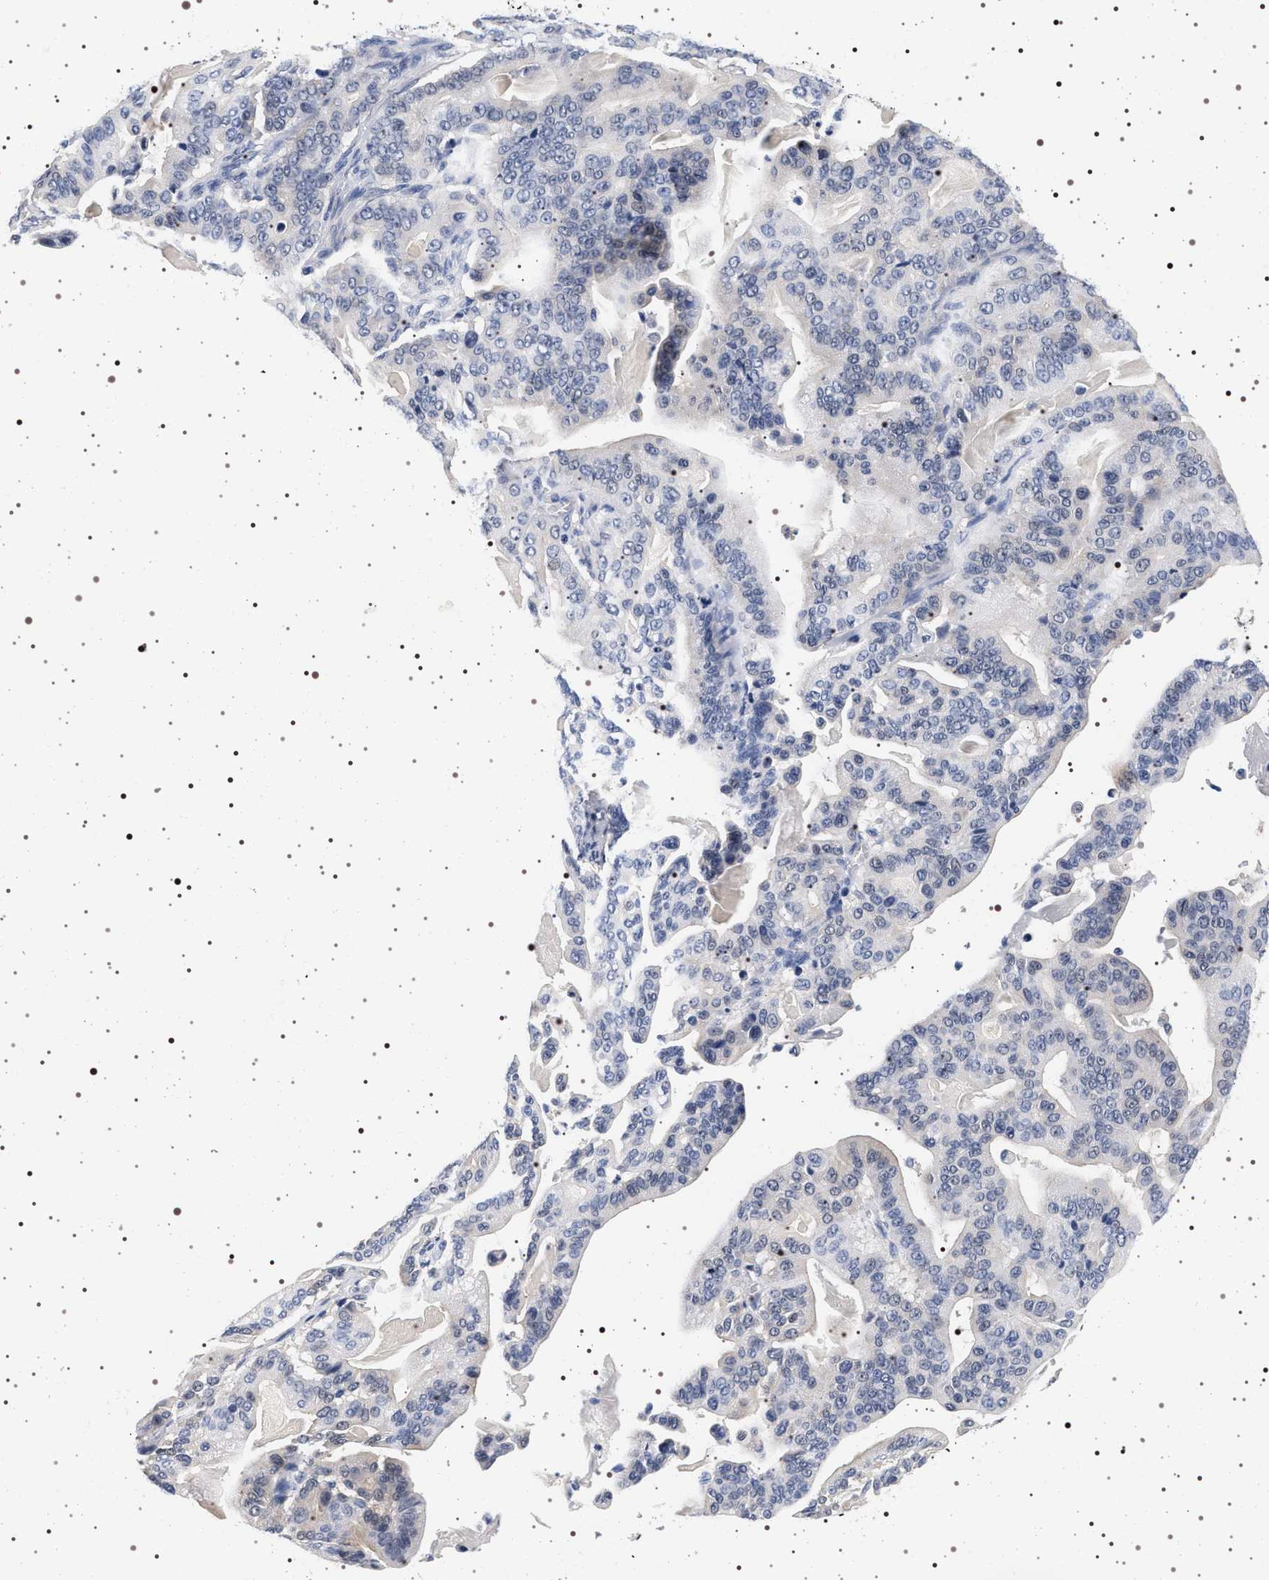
{"staining": {"intensity": "negative", "quantity": "none", "location": "none"}, "tissue": "pancreatic cancer", "cell_type": "Tumor cells", "image_type": "cancer", "snomed": [{"axis": "morphology", "description": "Adenocarcinoma, NOS"}, {"axis": "topography", "description": "Pancreas"}], "caption": "Immunohistochemical staining of pancreatic cancer shows no significant staining in tumor cells.", "gene": "MAPK10", "patient": {"sex": "male", "age": 63}}